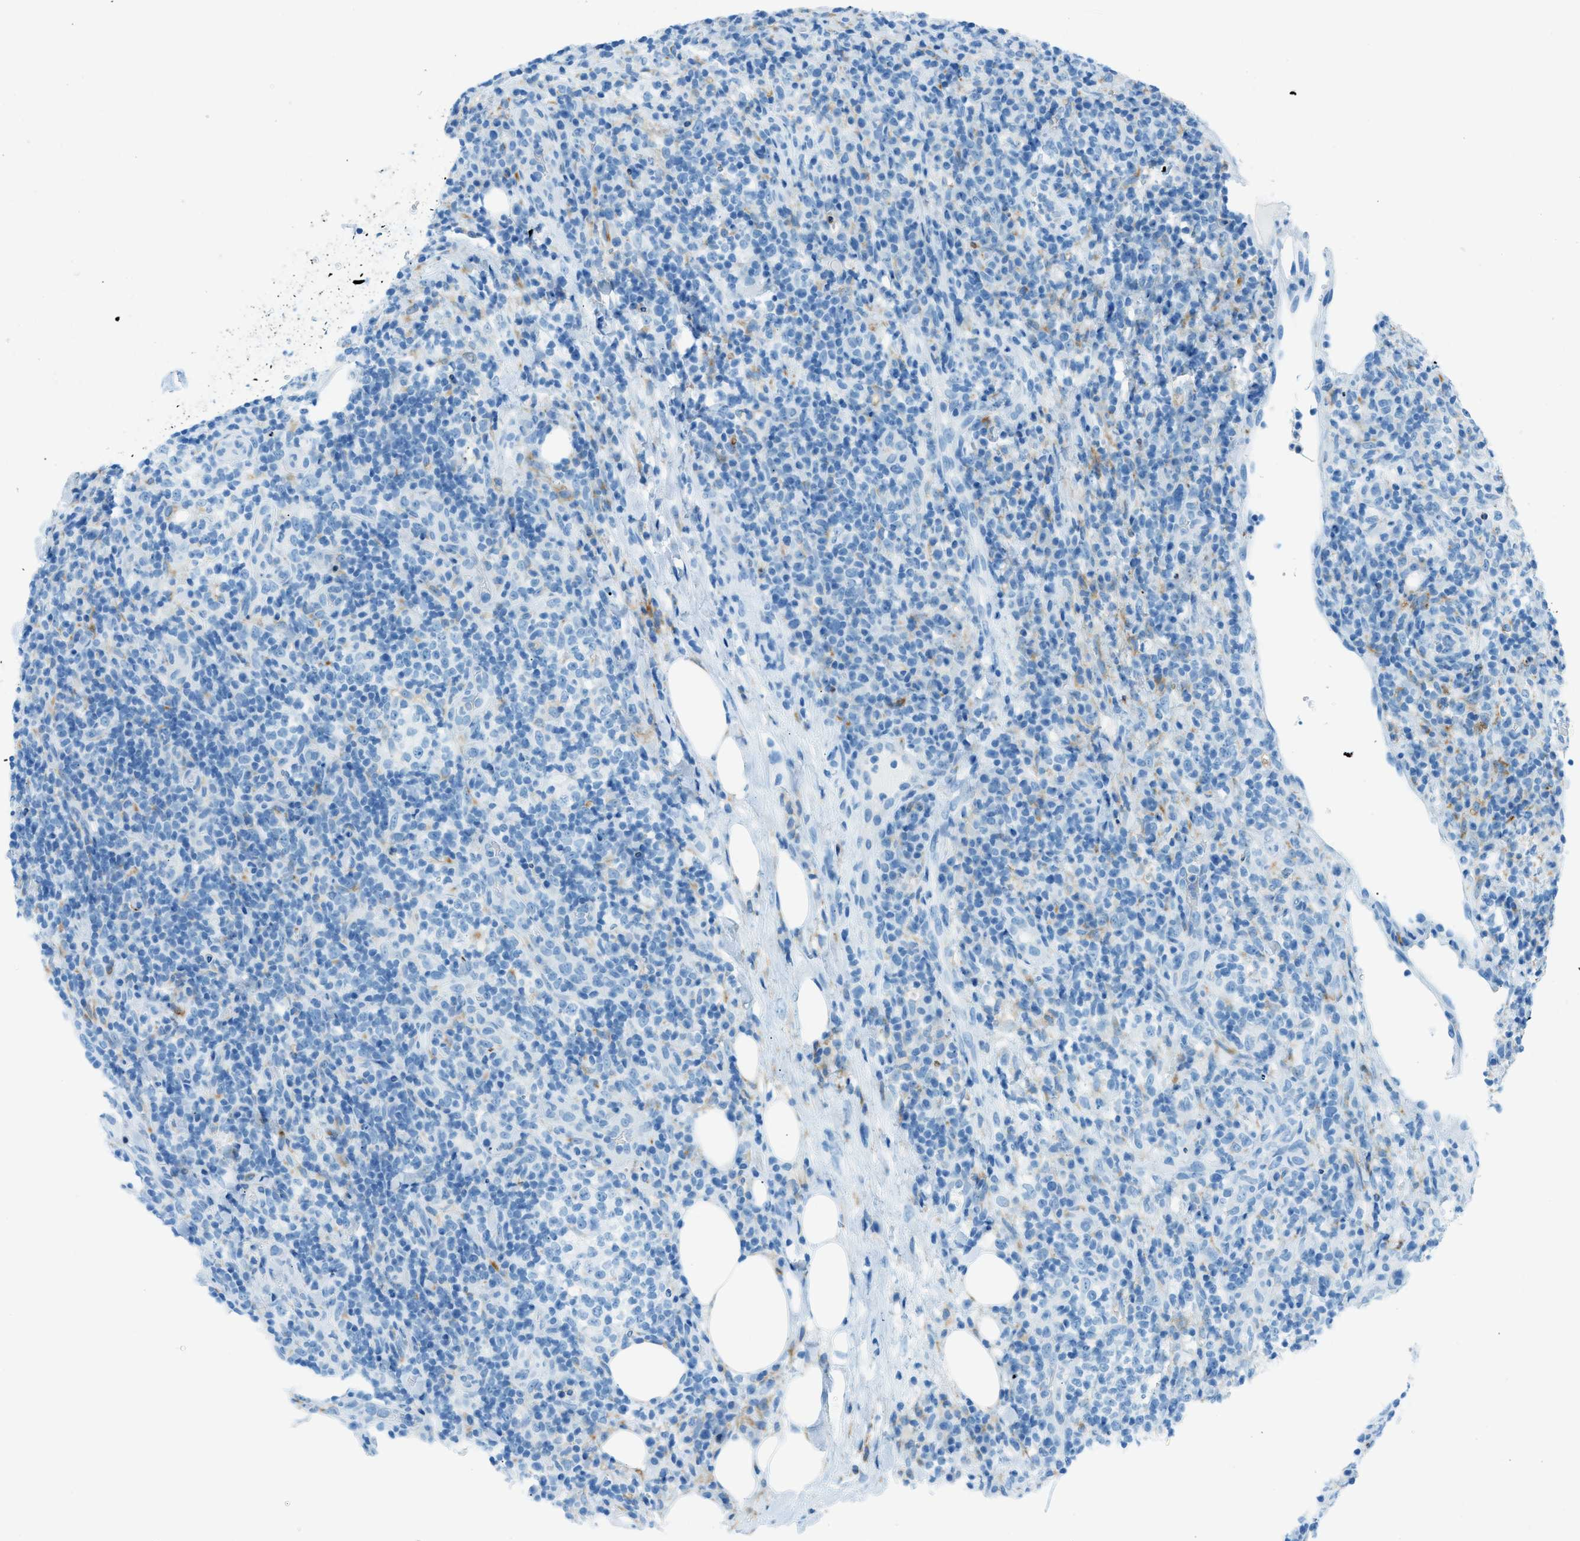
{"staining": {"intensity": "negative", "quantity": "none", "location": "none"}, "tissue": "lymphoma", "cell_type": "Tumor cells", "image_type": "cancer", "snomed": [{"axis": "morphology", "description": "Malignant lymphoma, non-Hodgkin's type, High grade"}, {"axis": "topography", "description": "Lymph node"}], "caption": "Immunohistochemistry (IHC) of lymphoma exhibits no expression in tumor cells.", "gene": "C21orf62", "patient": {"sex": "female", "age": 76}}